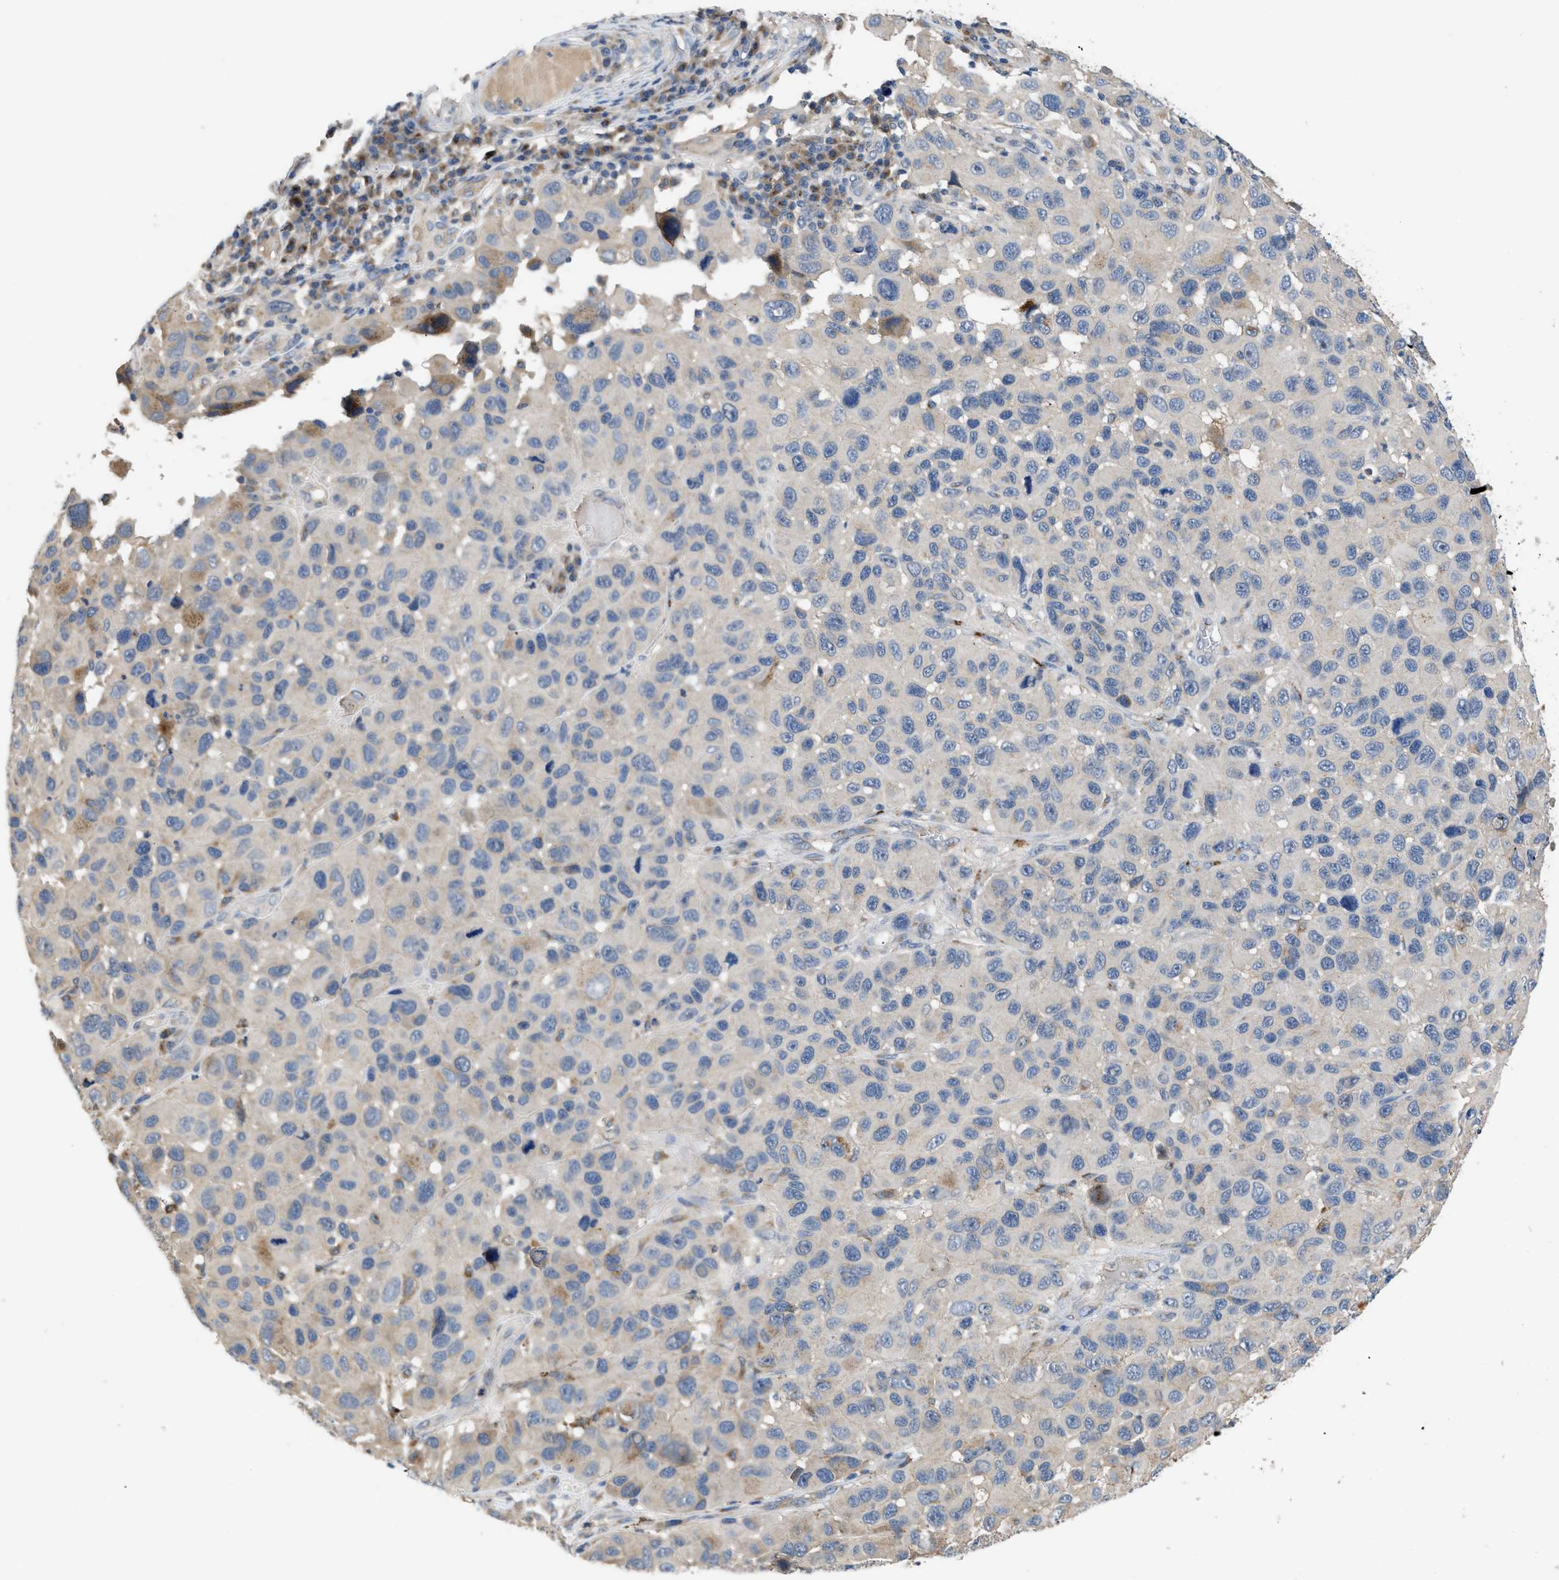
{"staining": {"intensity": "negative", "quantity": "none", "location": "none"}, "tissue": "melanoma", "cell_type": "Tumor cells", "image_type": "cancer", "snomed": [{"axis": "morphology", "description": "Malignant melanoma, NOS"}, {"axis": "topography", "description": "Skin"}], "caption": "DAB (3,3'-diaminobenzidine) immunohistochemical staining of melanoma reveals no significant staining in tumor cells. (DAB IHC visualized using brightfield microscopy, high magnification).", "gene": "SIK2", "patient": {"sex": "male", "age": 53}}